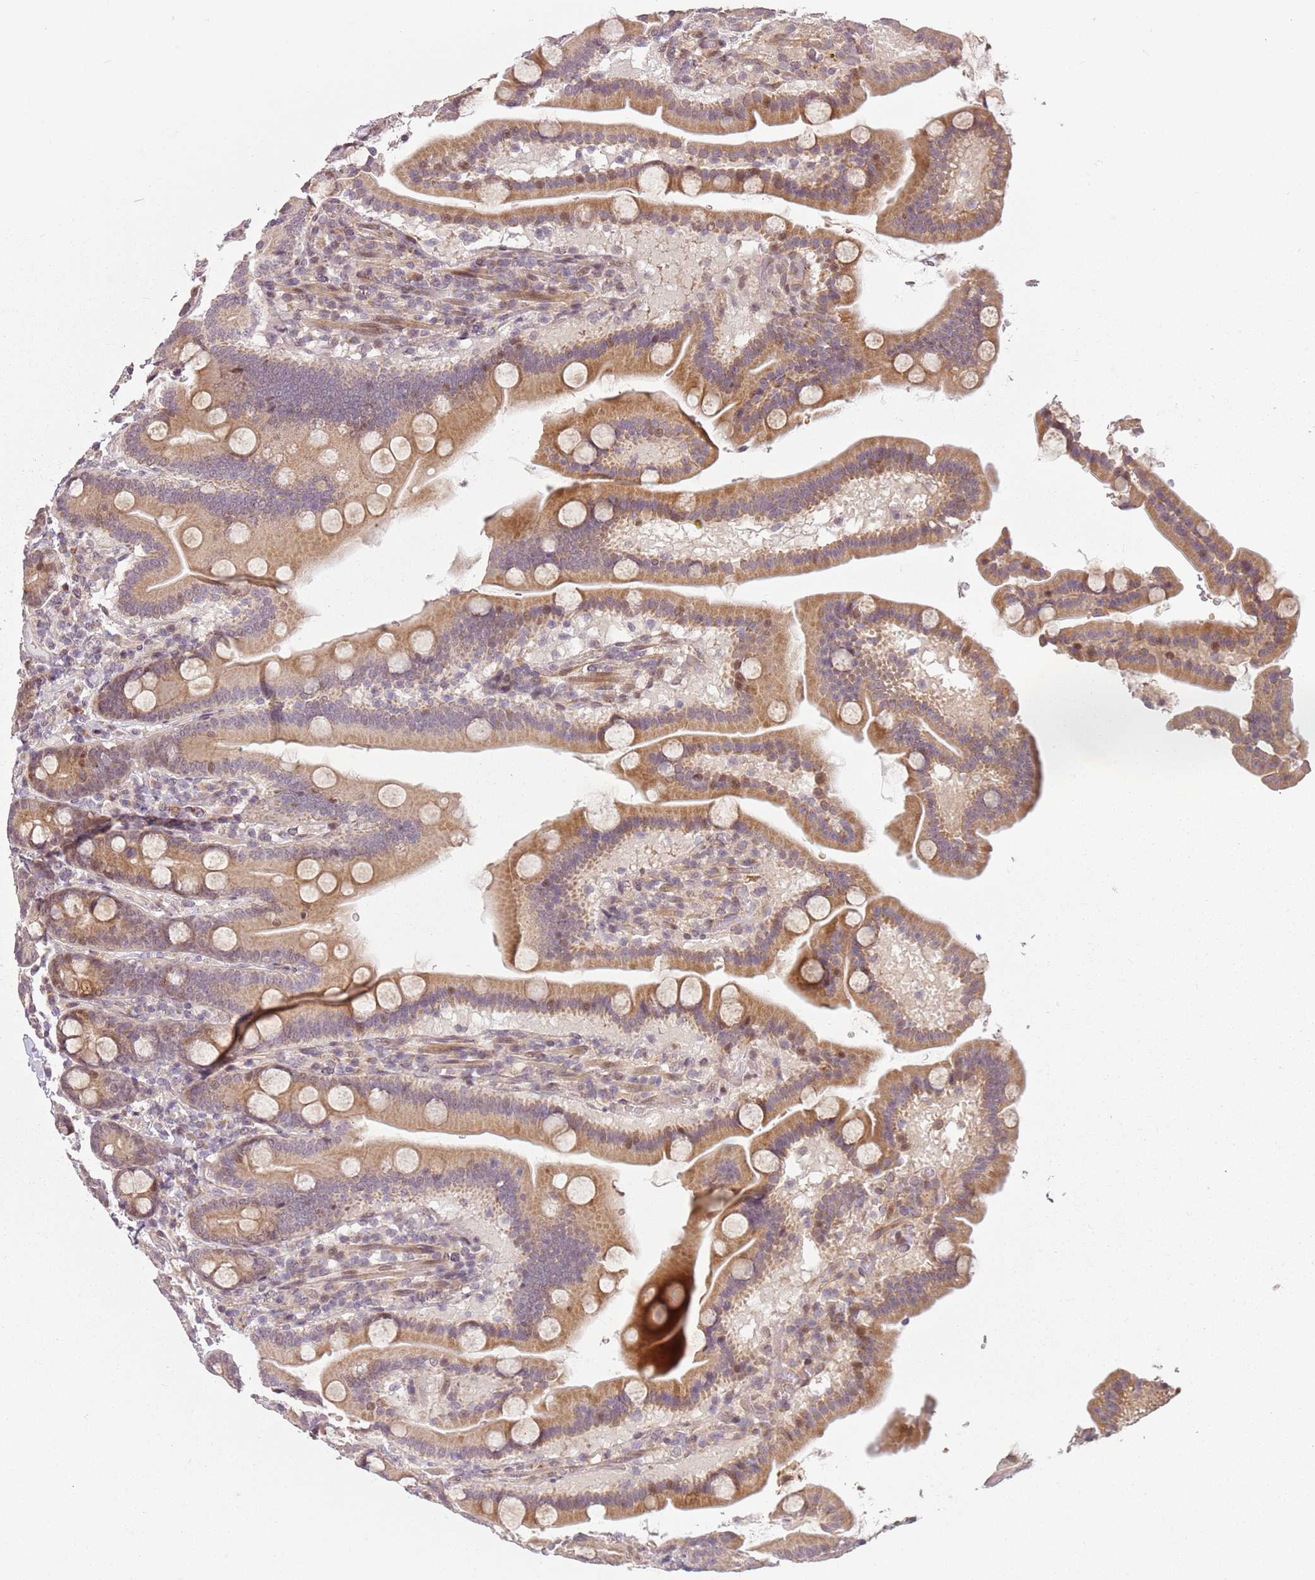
{"staining": {"intensity": "moderate", "quantity": ">75%", "location": "cytoplasmic/membranous,nuclear"}, "tissue": "duodenum", "cell_type": "Glandular cells", "image_type": "normal", "snomed": [{"axis": "morphology", "description": "Normal tissue, NOS"}, {"axis": "topography", "description": "Duodenum"}], "caption": "High-magnification brightfield microscopy of benign duodenum stained with DAB (3,3'-diaminobenzidine) (brown) and counterstained with hematoxylin (blue). glandular cells exhibit moderate cytoplasmic/membranous,nuclear positivity is appreciated in approximately>75% of cells.", "gene": "CHURC1", "patient": {"sex": "male", "age": 55}}